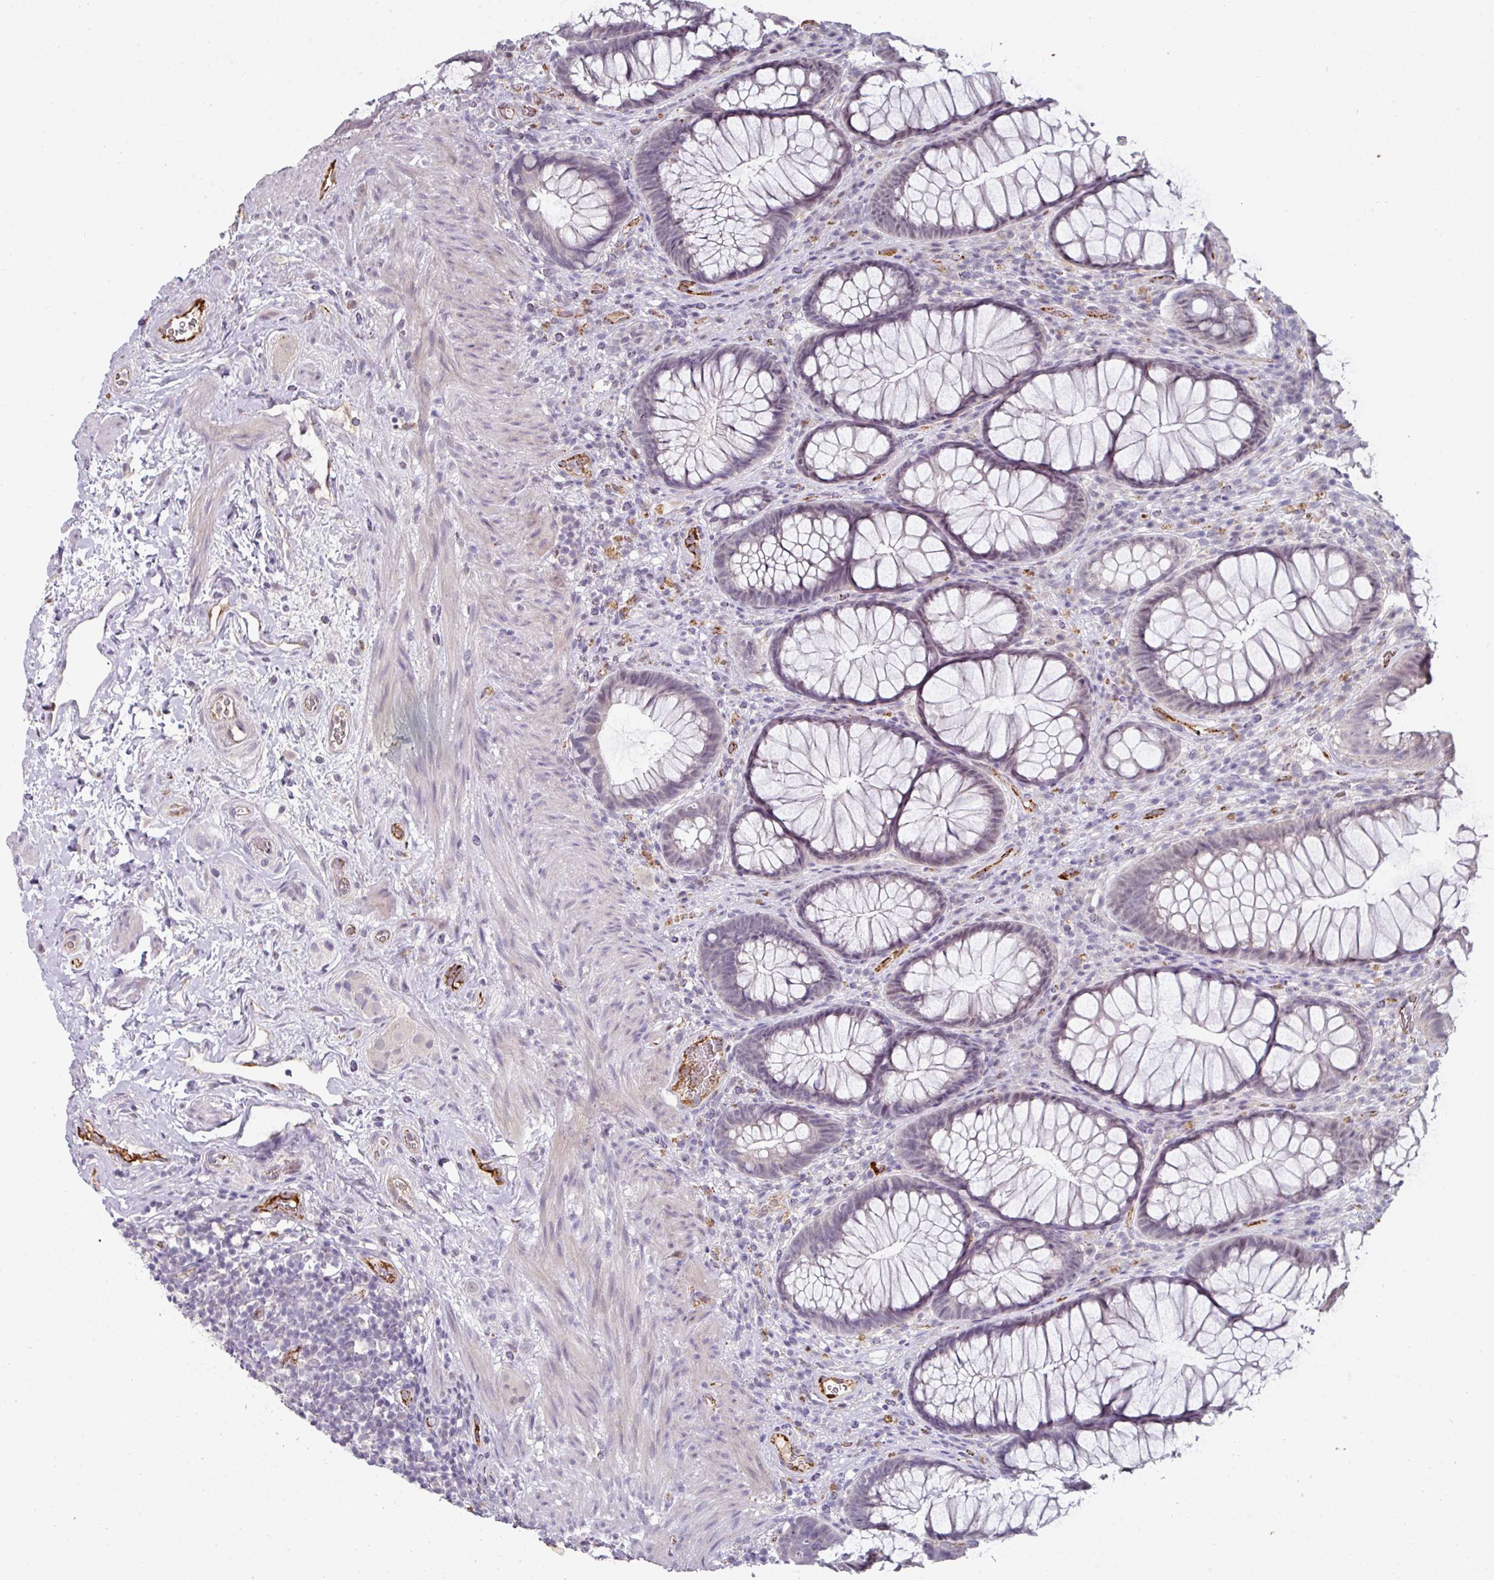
{"staining": {"intensity": "negative", "quantity": "none", "location": "none"}, "tissue": "rectum", "cell_type": "Glandular cells", "image_type": "normal", "snomed": [{"axis": "morphology", "description": "Normal tissue, NOS"}, {"axis": "topography", "description": "Rectum"}], "caption": "Immunohistochemistry (IHC) image of unremarkable rectum: rectum stained with DAB exhibits no significant protein expression in glandular cells.", "gene": "SIDT2", "patient": {"sex": "male", "age": 53}}